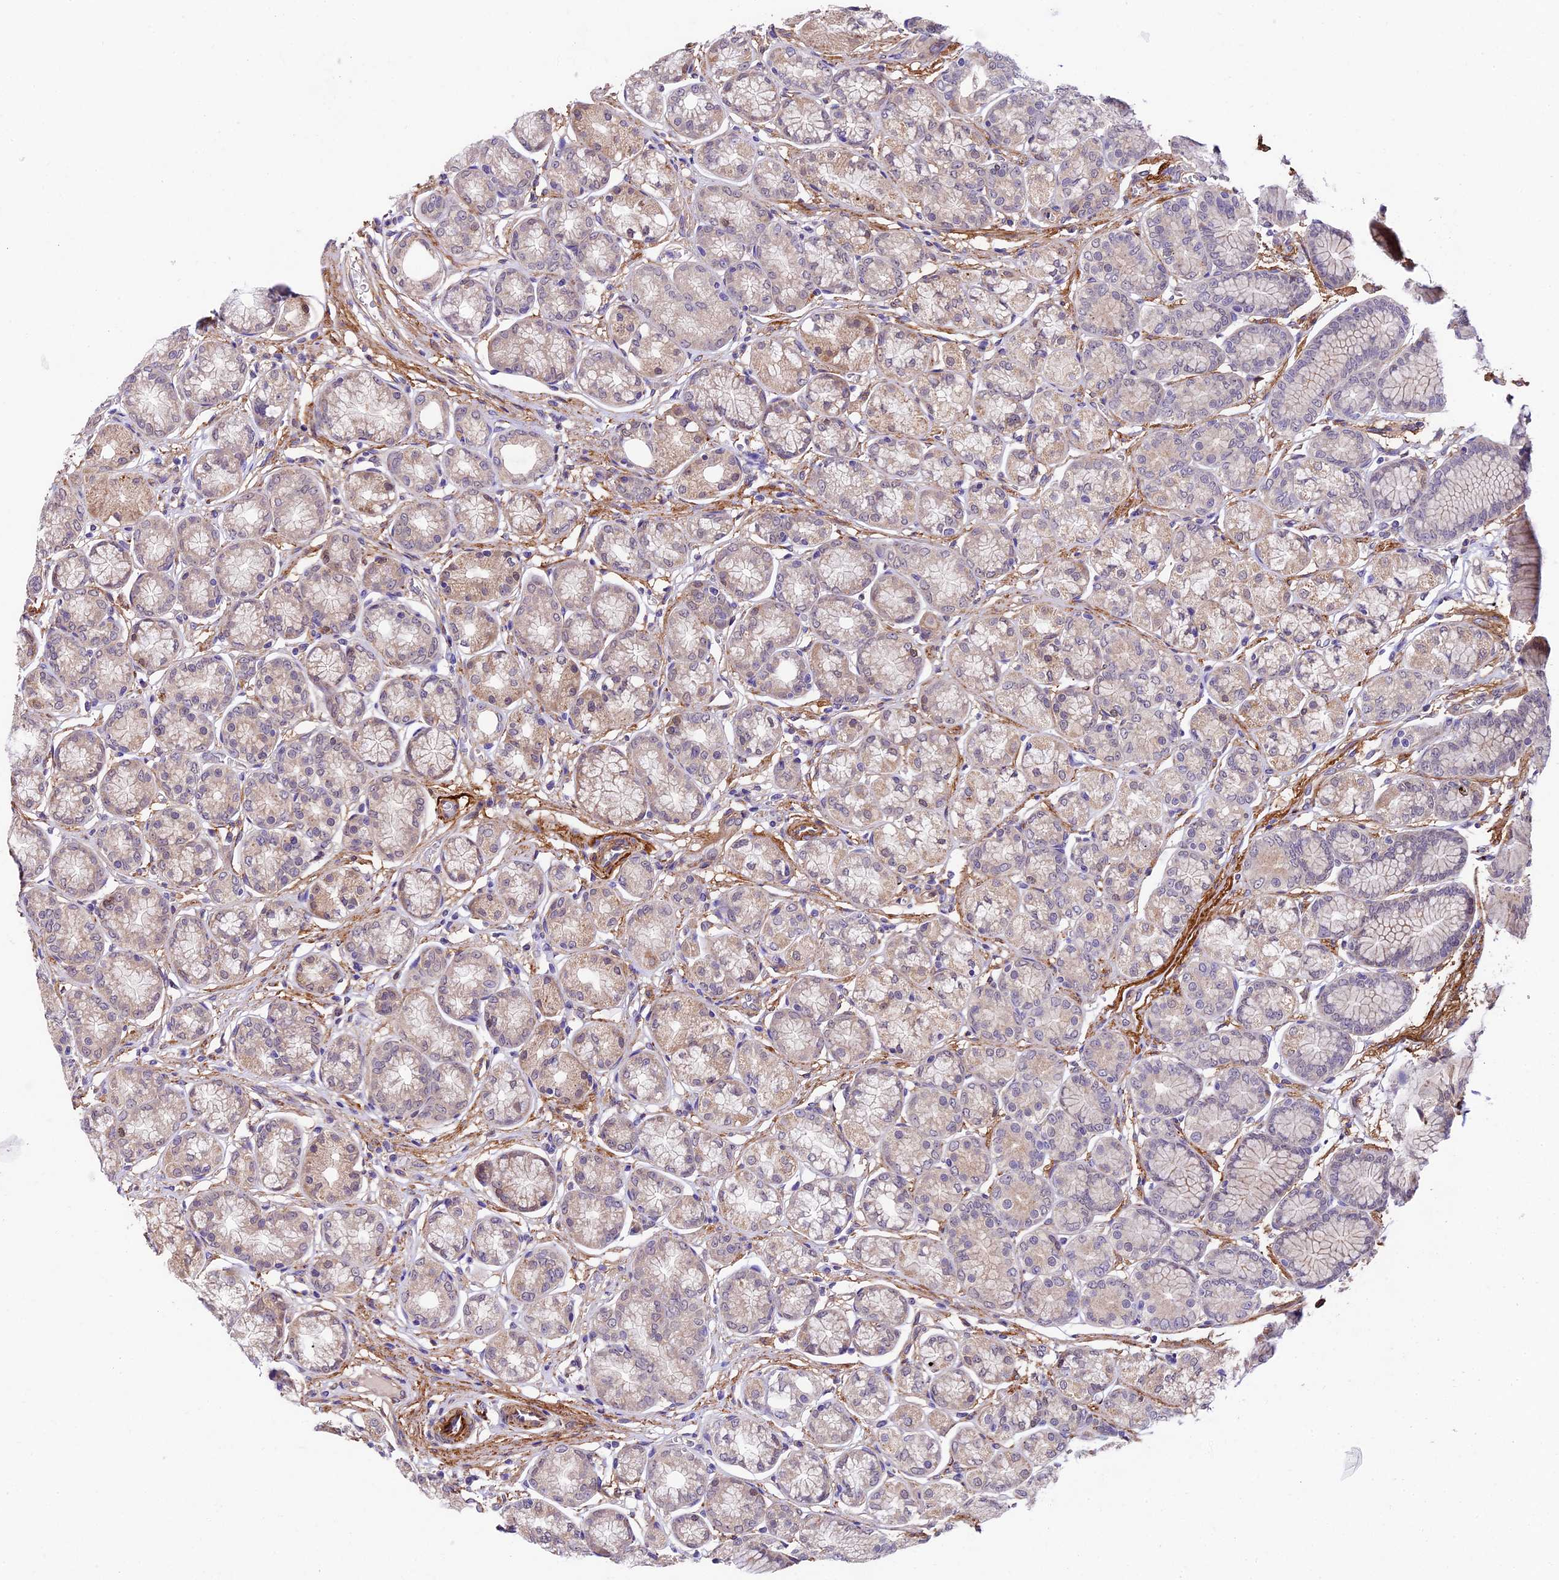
{"staining": {"intensity": "moderate", "quantity": "25%-75%", "location": "cytoplasmic/membranous,nuclear"}, "tissue": "stomach", "cell_type": "Glandular cells", "image_type": "normal", "snomed": [{"axis": "morphology", "description": "Normal tissue, NOS"}, {"axis": "morphology", "description": "Adenocarcinoma, NOS"}, {"axis": "morphology", "description": "Adenocarcinoma, High grade"}, {"axis": "topography", "description": "Stomach, upper"}, {"axis": "topography", "description": "Stomach"}], "caption": "DAB immunohistochemical staining of normal human stomach shows moderate cytoplasmic/membranous,nuclear protein staining in approximately 25%-75% of glandular cells. (brown staining indicates protein expression, while blue staining denotes nuclei).", "gene": "LSM7", "patient": {"sex": "female", "age": 65}}